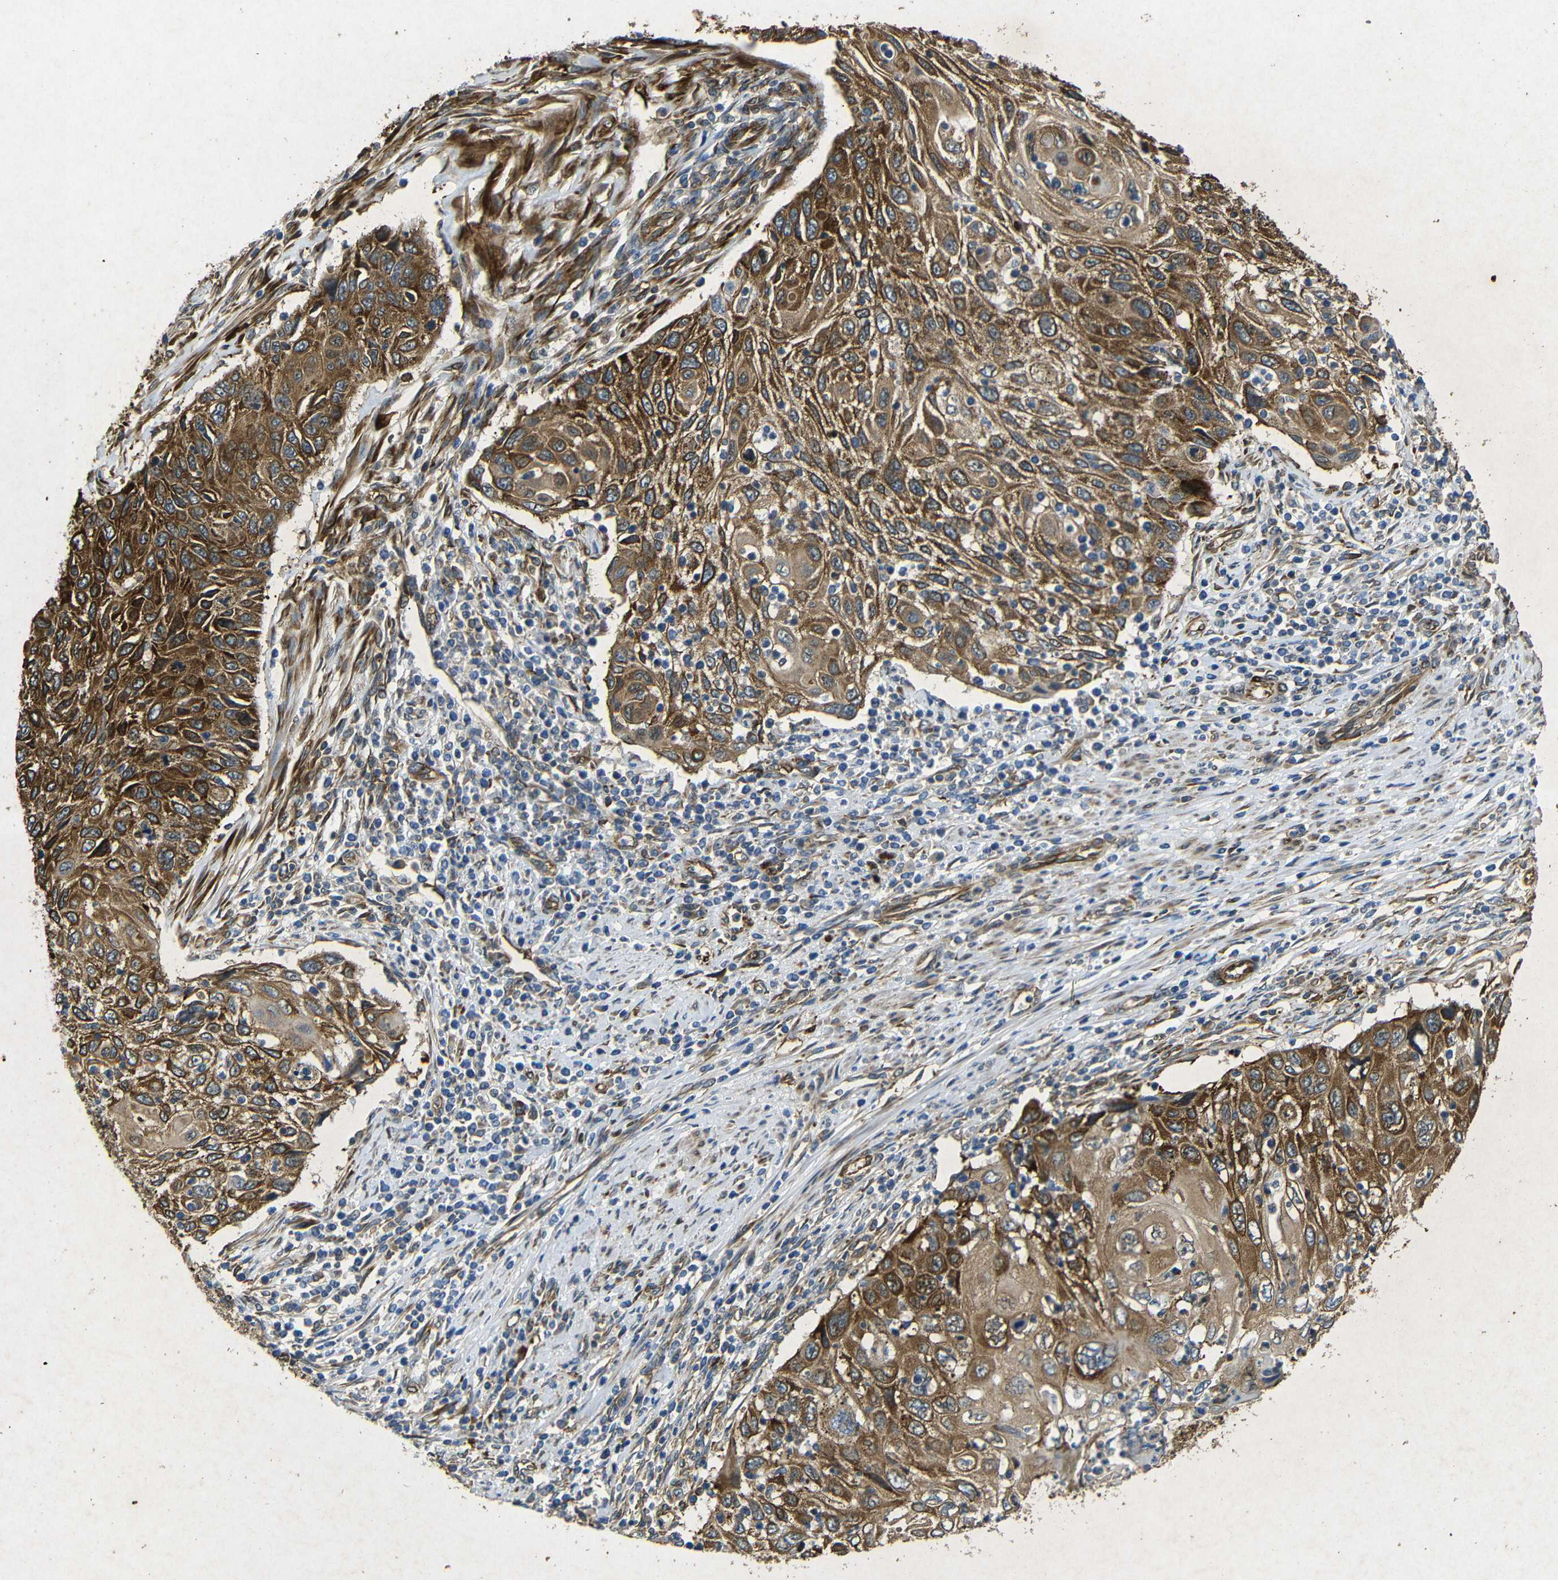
{"staining": {"intensity": "strong", "quantity": ">75%", "location": "cytoplasmic/membranous"}, "tissue": "cervical cancer", "cell_type": "Tumor cells", "image_type": "cancer", "snomed": [{"axis": "morphology", "description": "Squamous cell carcinoma, NOS"}, {"axis": "topography", "description": "Cervix"}], "caption": "Tumor cells demonstrate strong cytoplasmic/membranous staining in approximately >75% of cells in squamous cell carcinoma (cervical). Using DAB (brown) and hematoxylin (blue) stains, captured at high magnification using brightfield microscopy.", "gene": "BTF3", "patient": {"sex": "female", "age": 70}}